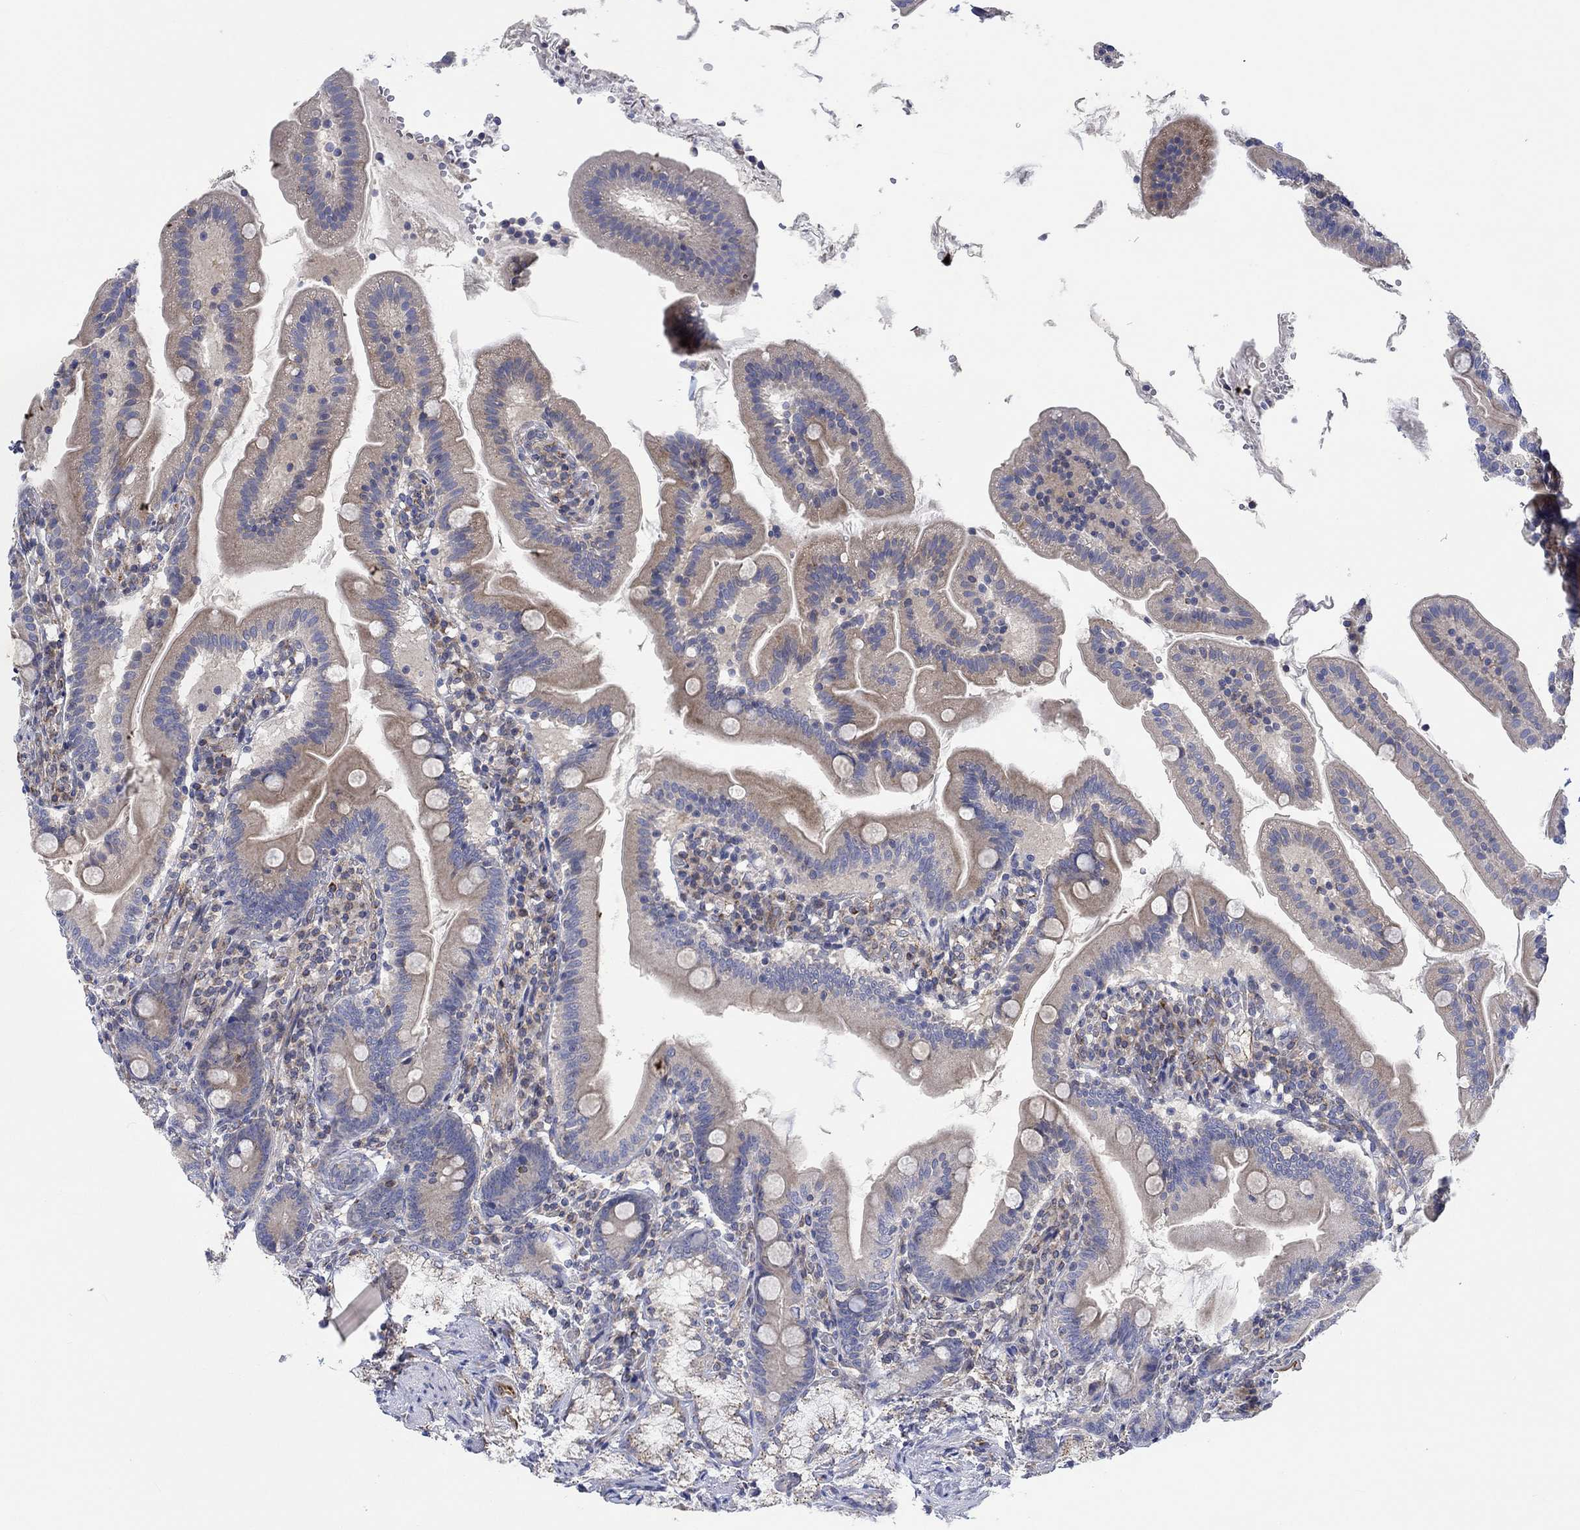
{"staining": {"intensity": "weak", "quantity": "25%-75%", "location": "cytoplasmic/membranous"}, "tissue": "duodenum", "cell_type": "Glandular cells", "image_type": "normal", "snomed": [{"axis": "morphology", "description": "Normal tissue, NOS"}, {"axis": "topography", "description": "Duodenum"}], "caption": "Immunohistochemistry micrograph of unremarkable duodenum: duodenum stained using IHC shows low levels of weak protein expression localized specifically in the cytoplasmic/membranous of glandular cells, appearing as a cytoplasmic/membranous brown color.", "gene": "CAMK1D", "patient": {"sex": "female", "age": 67}}